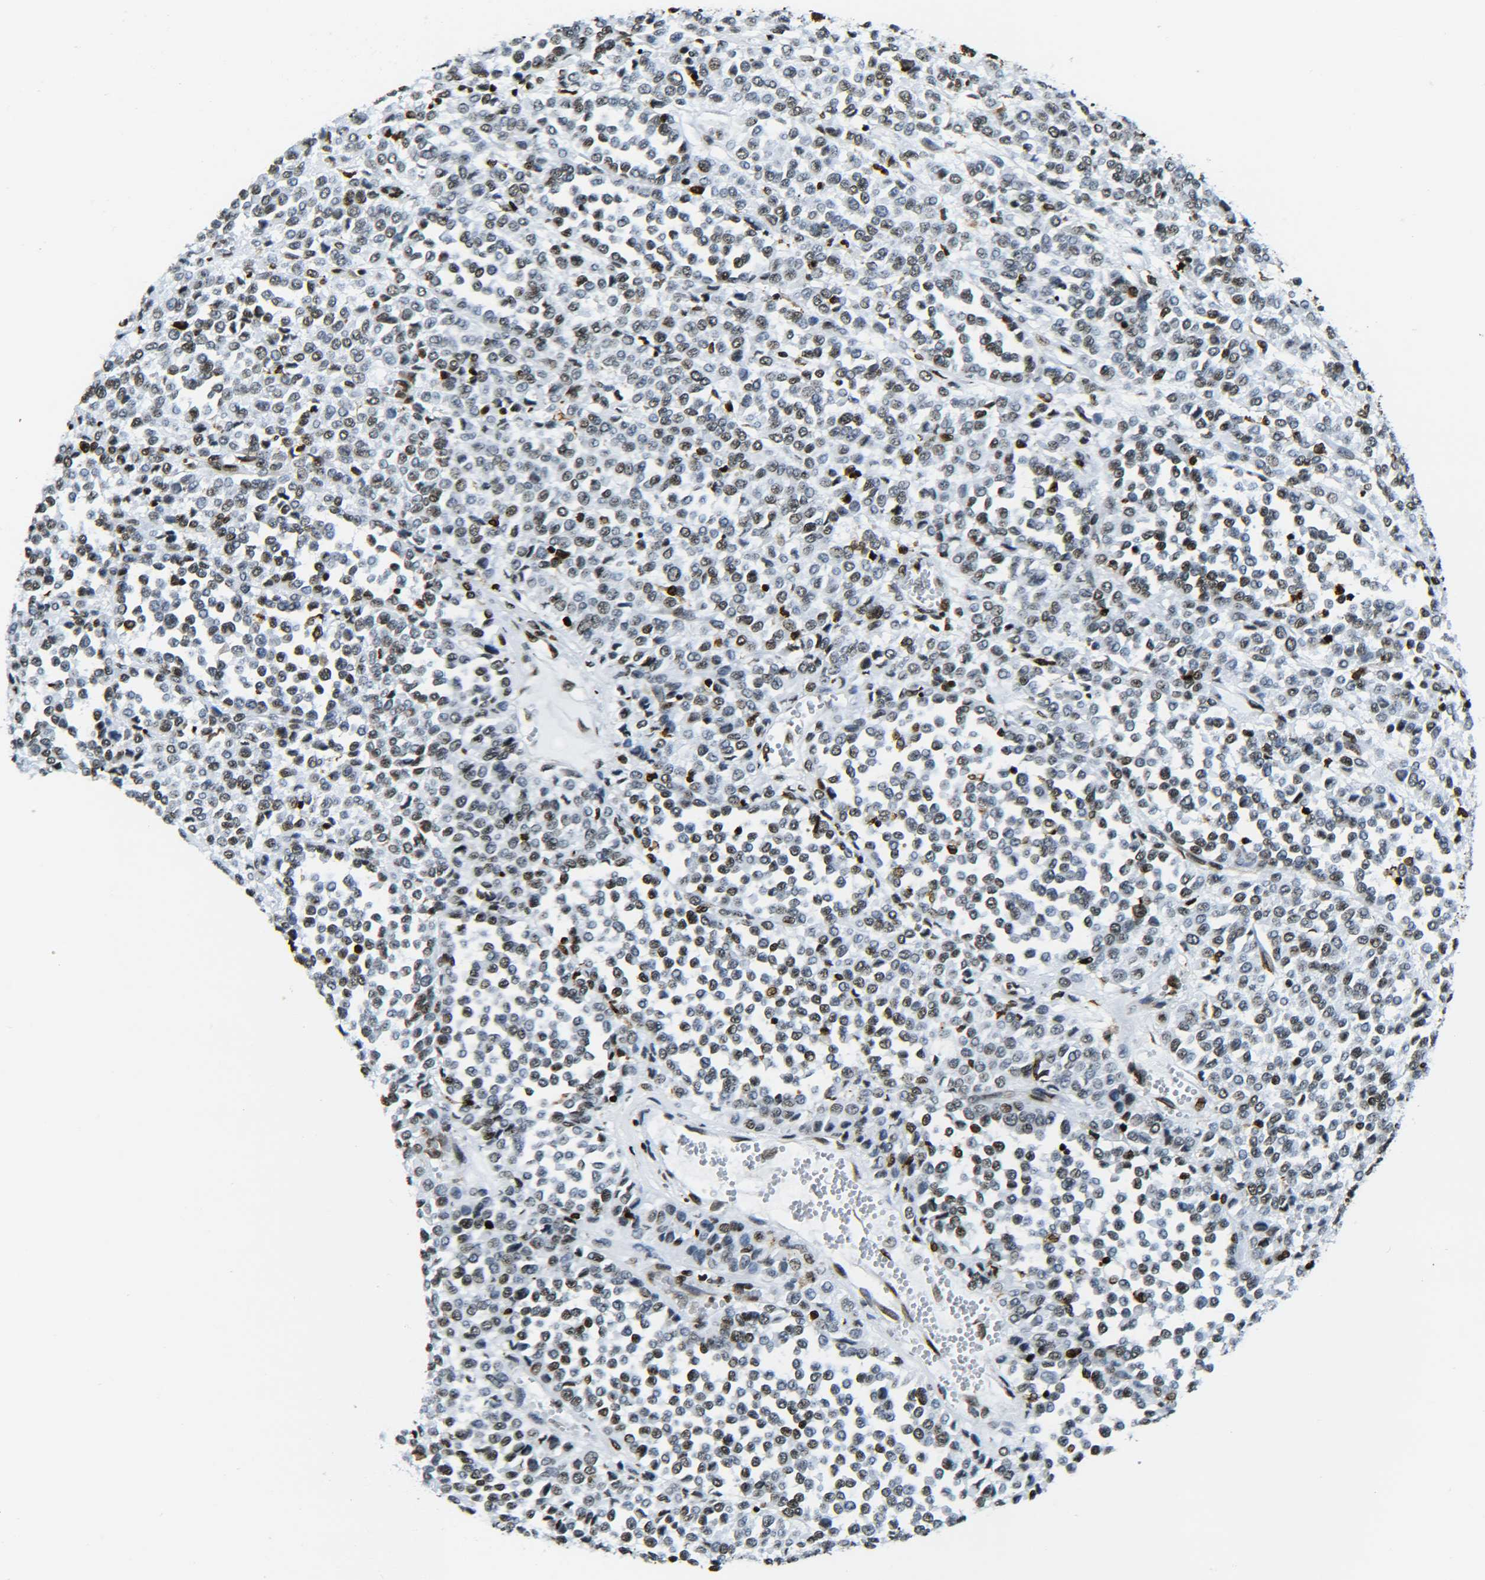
{"staining": {"intensity": "moderate", "quantity": "25%-75%", "location": "nuclear"}, "tissue": "melanoma", "cell_type": "Tumor cells", "image_type": "cancer", "snomed": [{"axis": "morphology", "description": "Malignant melanoma, Metastatic site"}, {"axis": "topography", "description": "Pancreas"}], "caption": "The image reveals a brown stain indicating the presence of a protein in the nuclear of tumor cells in malignant melanoma (metastatic site).", "gene": "H2AX", "patient": {"sex": "female", "age": 30}}